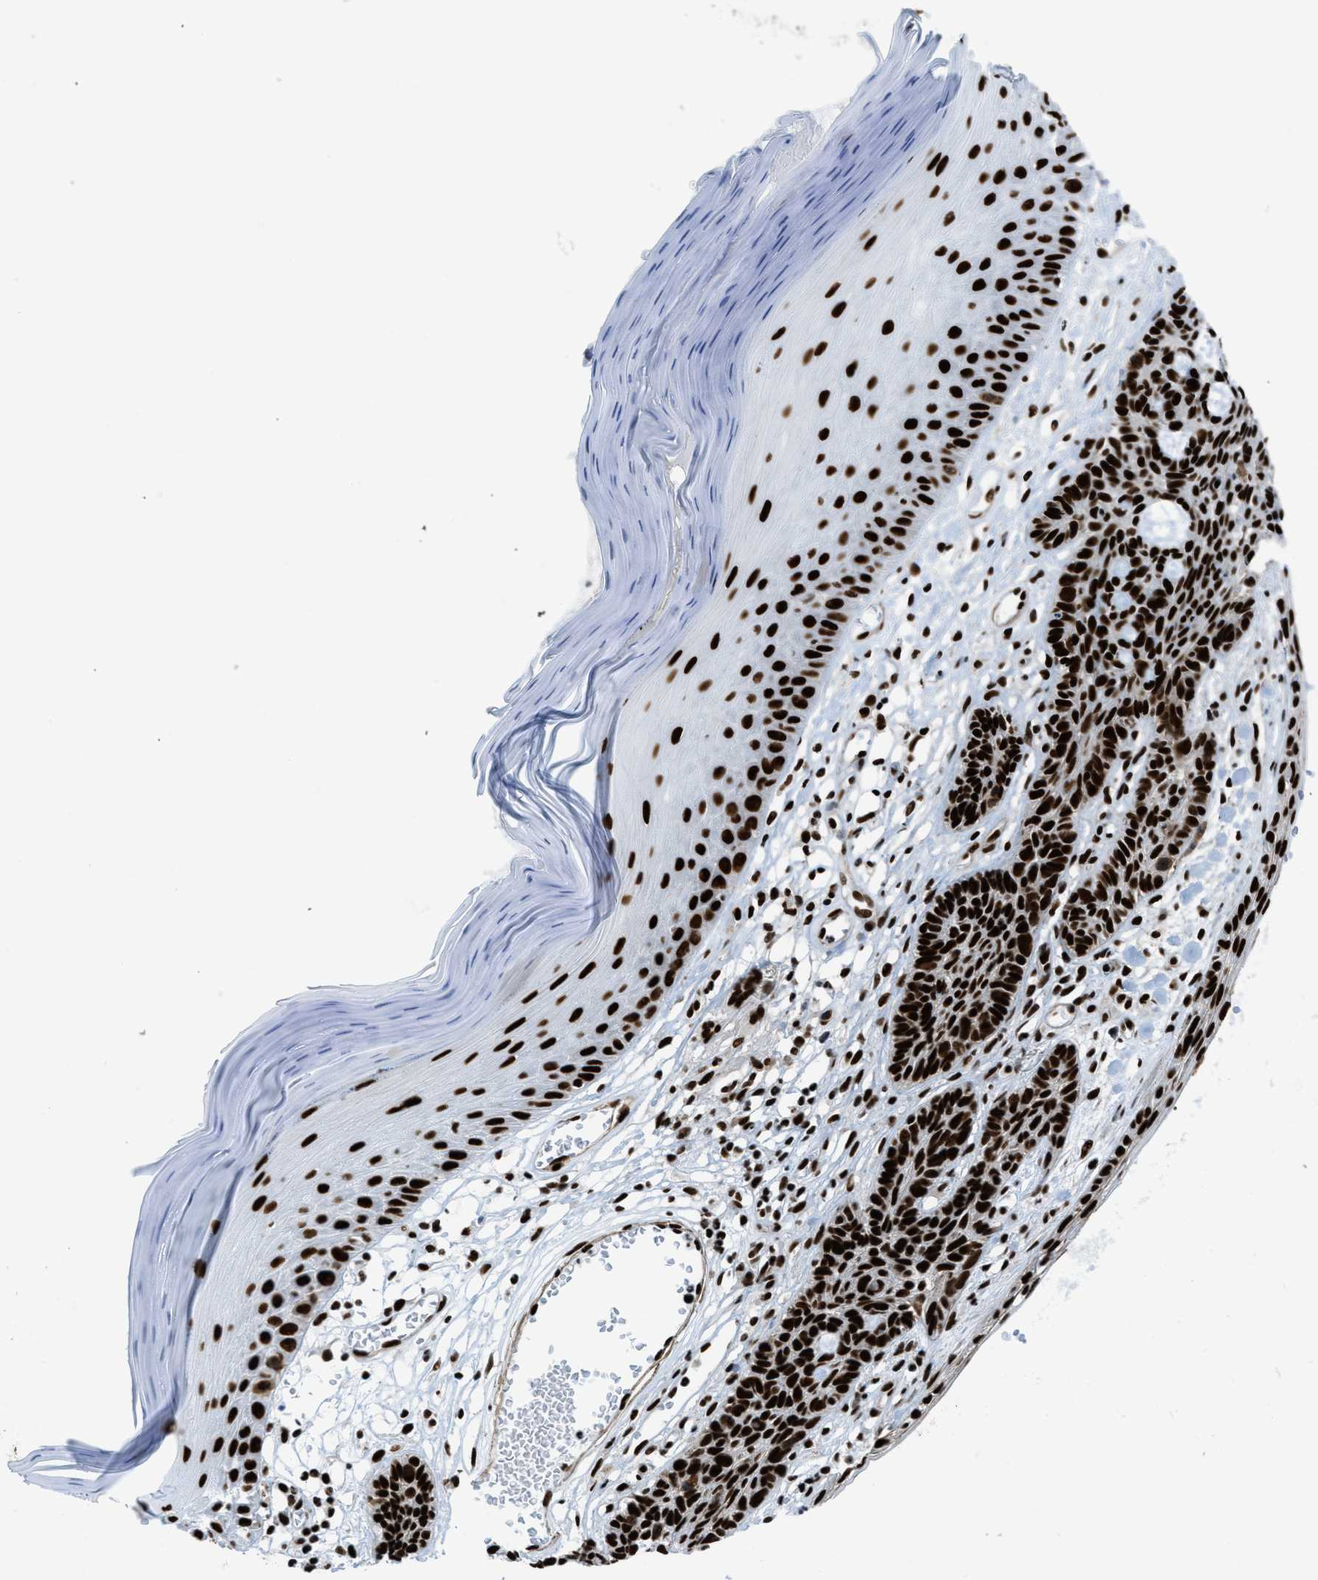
{"staining": {"intensity": "strong", "quantity": ">75%", "location": "nuclear"}, "tissue": "skin cancer", "cell_type": "Tumor cells", "image_type": "cancer", "snomed": [{"axis": "morphology", "description": "Basal cell carcinoma"}, {"axis": "topography", "description": "Skin"}], "caption": "Protein expression analysis of human skin cancer reveals strong nuclear expression in about >75% of tumor cells.", "gene": "ZNF207", "patient": {"sex": "male", "age": 67}}